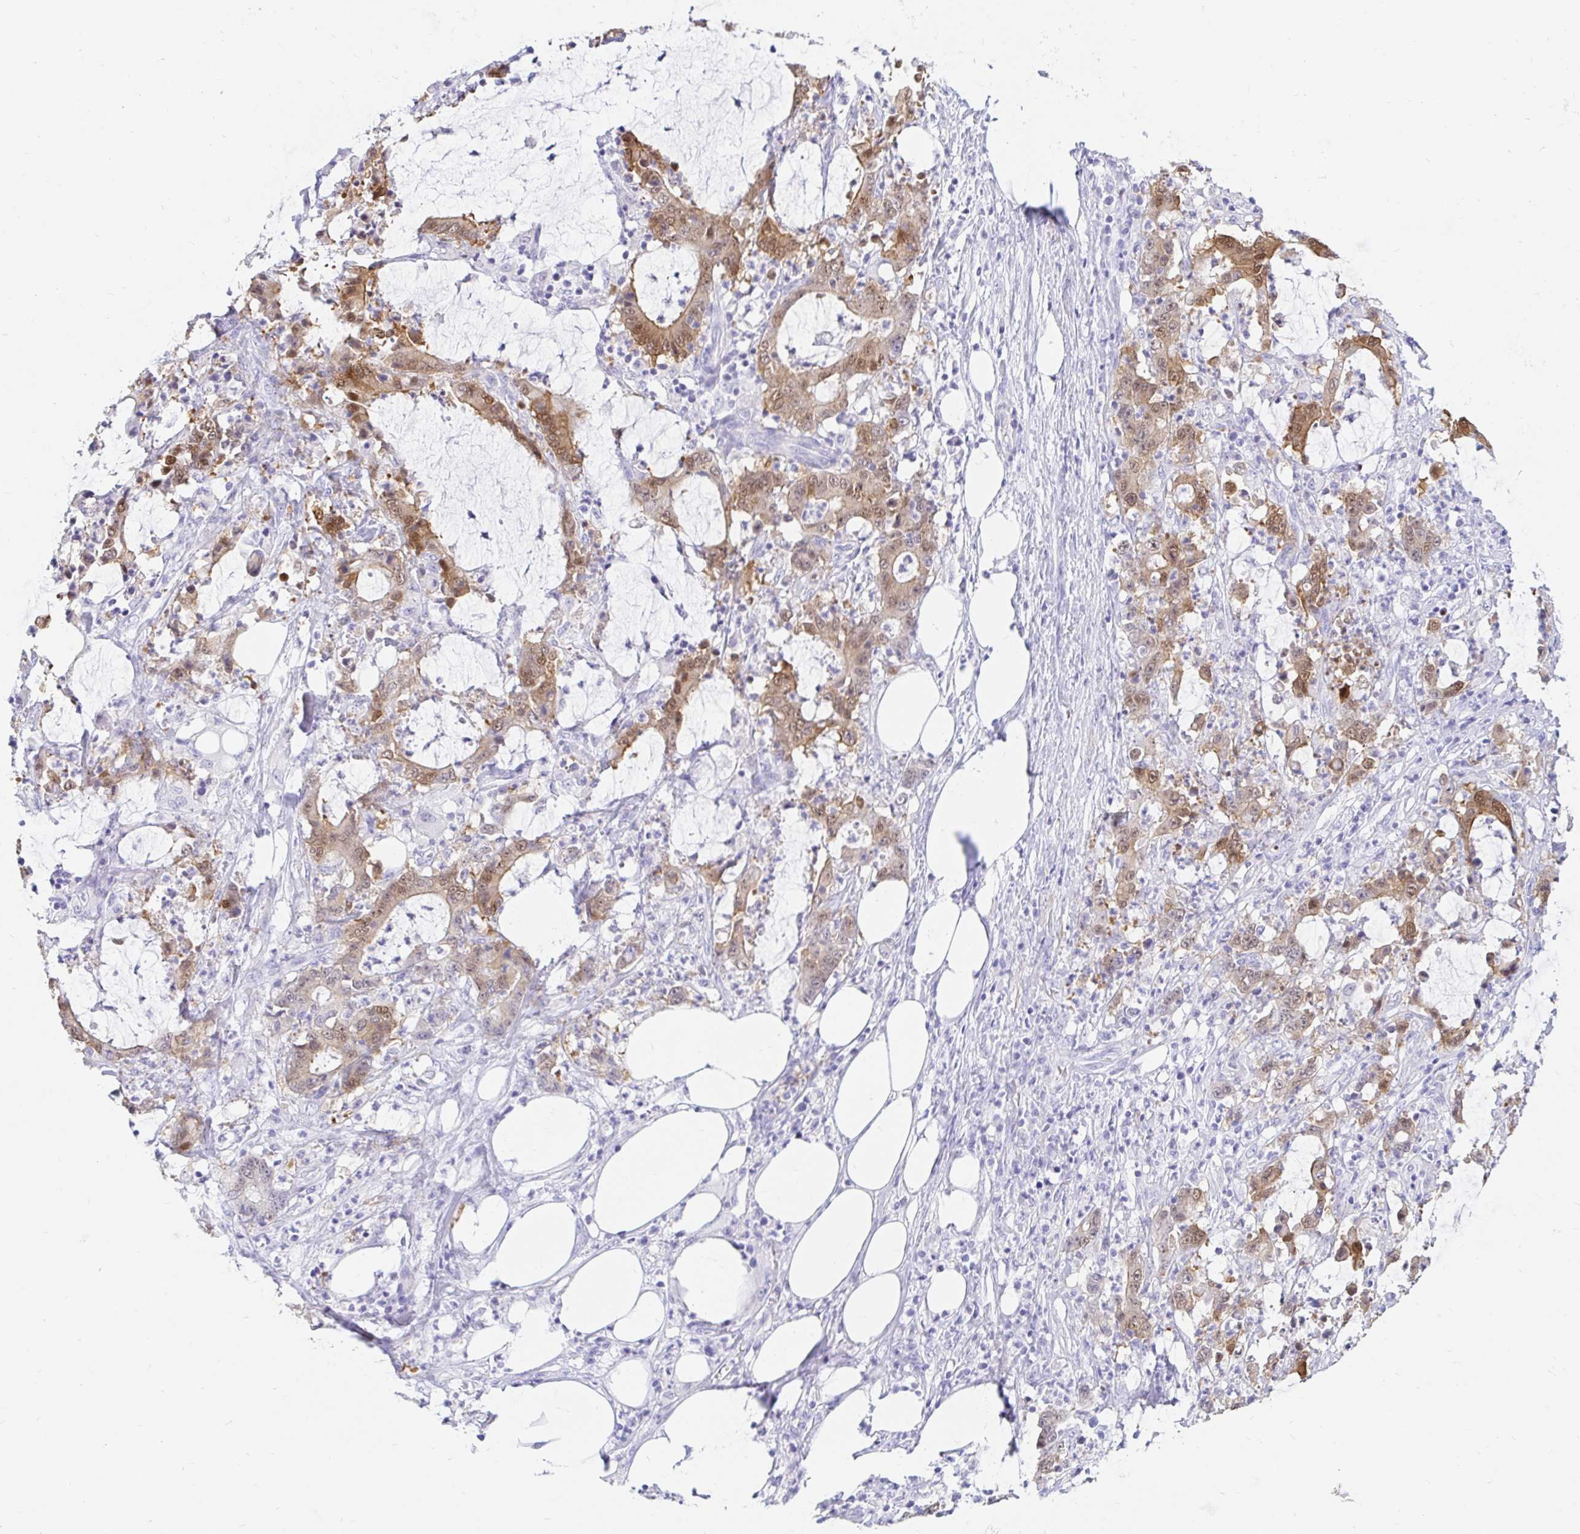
{"staining": {"intensity": "moderate", "quantity": ">75%", "location": "cytoplasmic/membranous,nuclear"}, "tissue": "stomach cancer", "cell_type": "Tumor cells", "image_type": "cancer", "snomed": [{"axis": "morphology", "description": "Adenocarcinoma, NOS"}, {"axis": "topography", "description": "Stomach, upper"}], "caption": "This is an image of immunohistochemistry (IHC) staining of stomach cancer (adenocarcinoma), which shows moderate staining in the cytoplasmic/membranous and nuclear of tumor cells.", "gene": "PPP1R1B", "patient": {"sex": "male", "age": 68}}